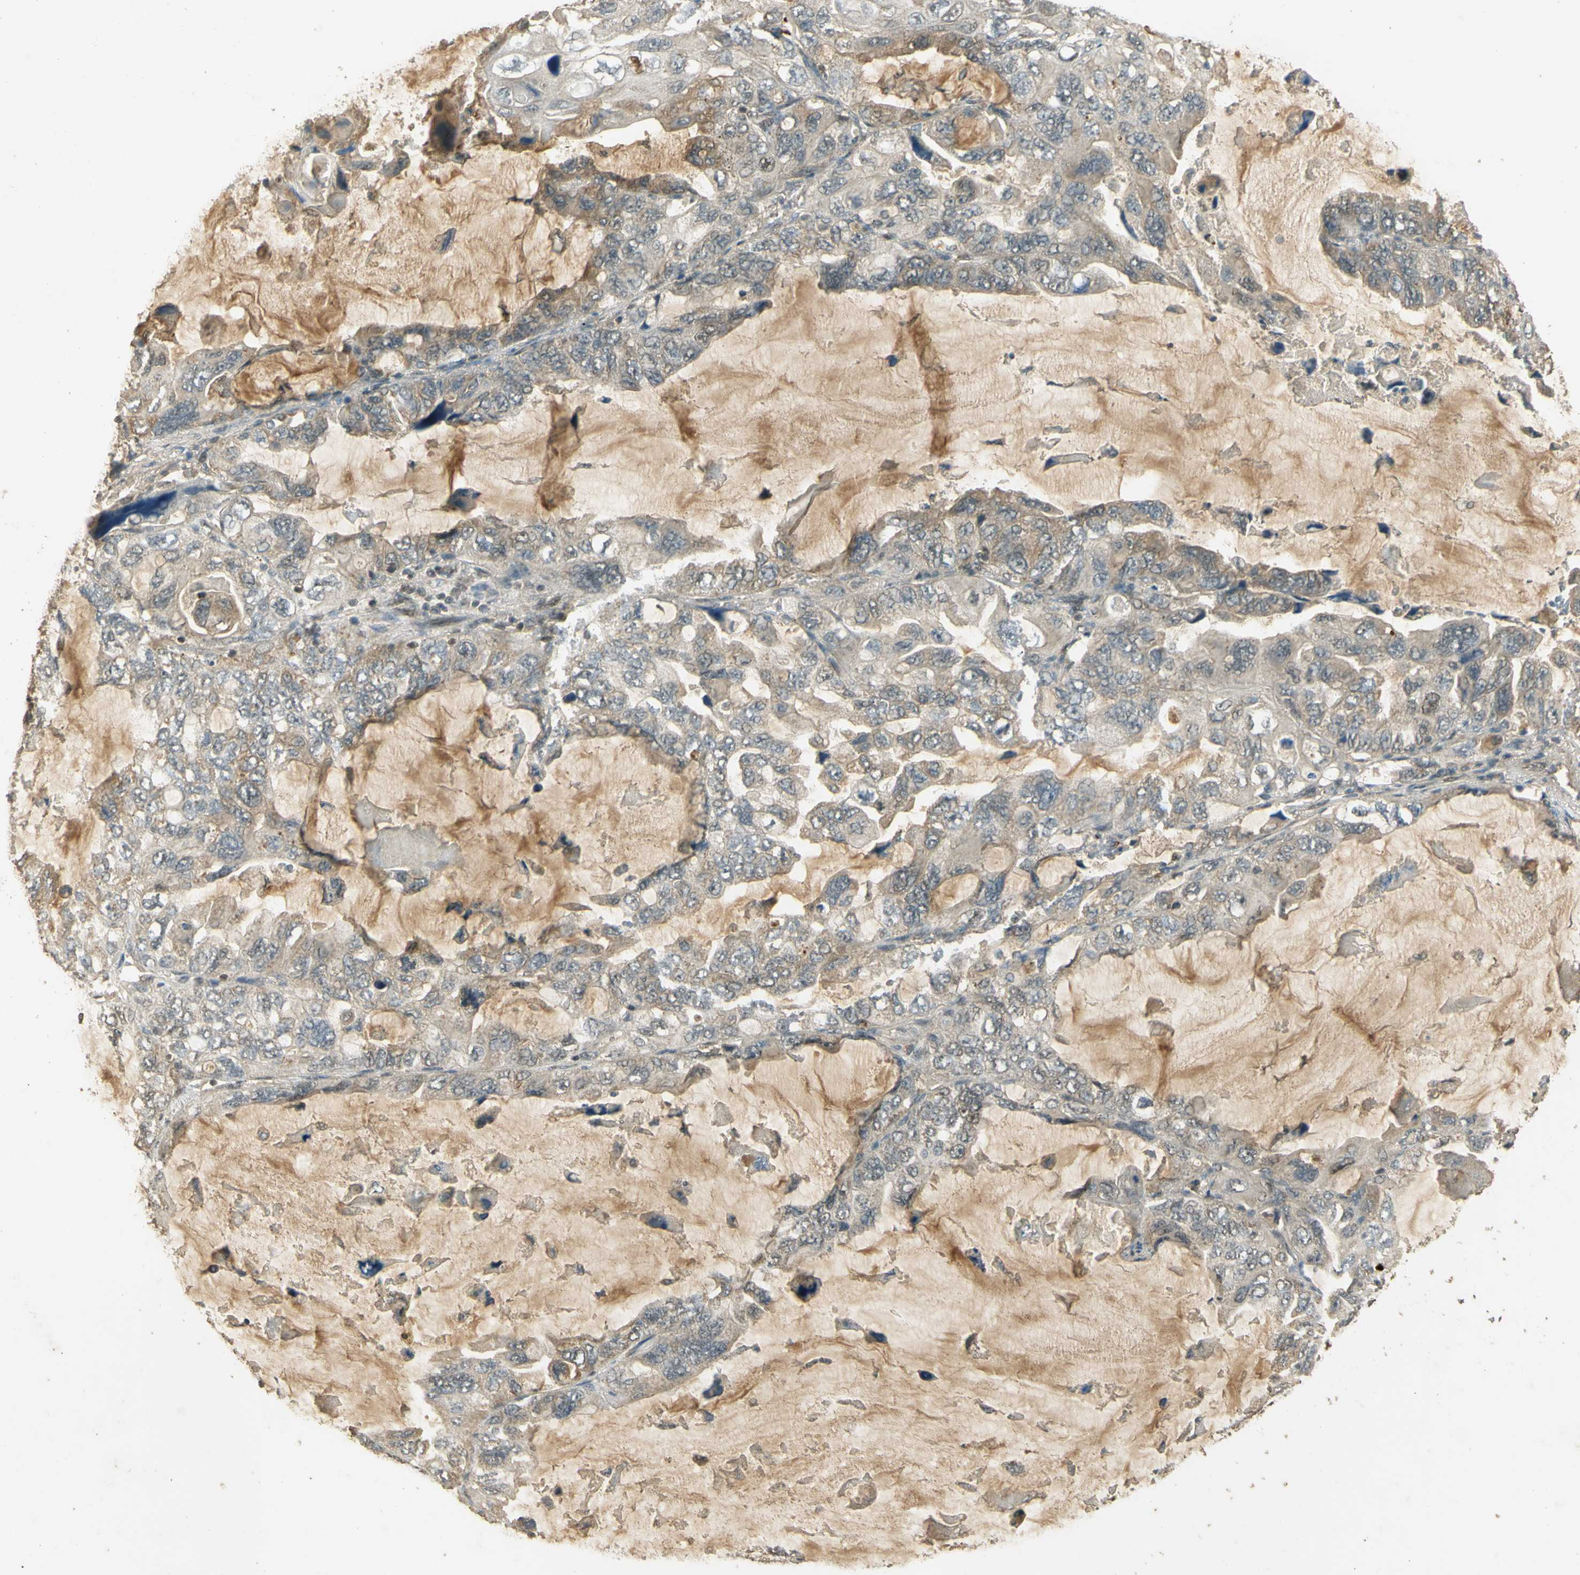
{"staining": {"intensity": "weak", "quantity": "<25%", "location": "cytoplasmic/membranous"}, "tissue": "lung cancer", "cell_type": "Tumor cells", "image_type": "cancer", "snomed": [{"axis": "morphology", "description": "Squamous cell carcinoma, NOS"}, {"axis": "topography", "description": "Lung"}], "caption": "High magnification brightfield microscopy of lung cancer stained with DAB (brown) and counterstained with hematoxylin (blue): tumor cells show no significant staining.", "gene": "GMEB2", "patient": {"sex": "female", "age": 73}}